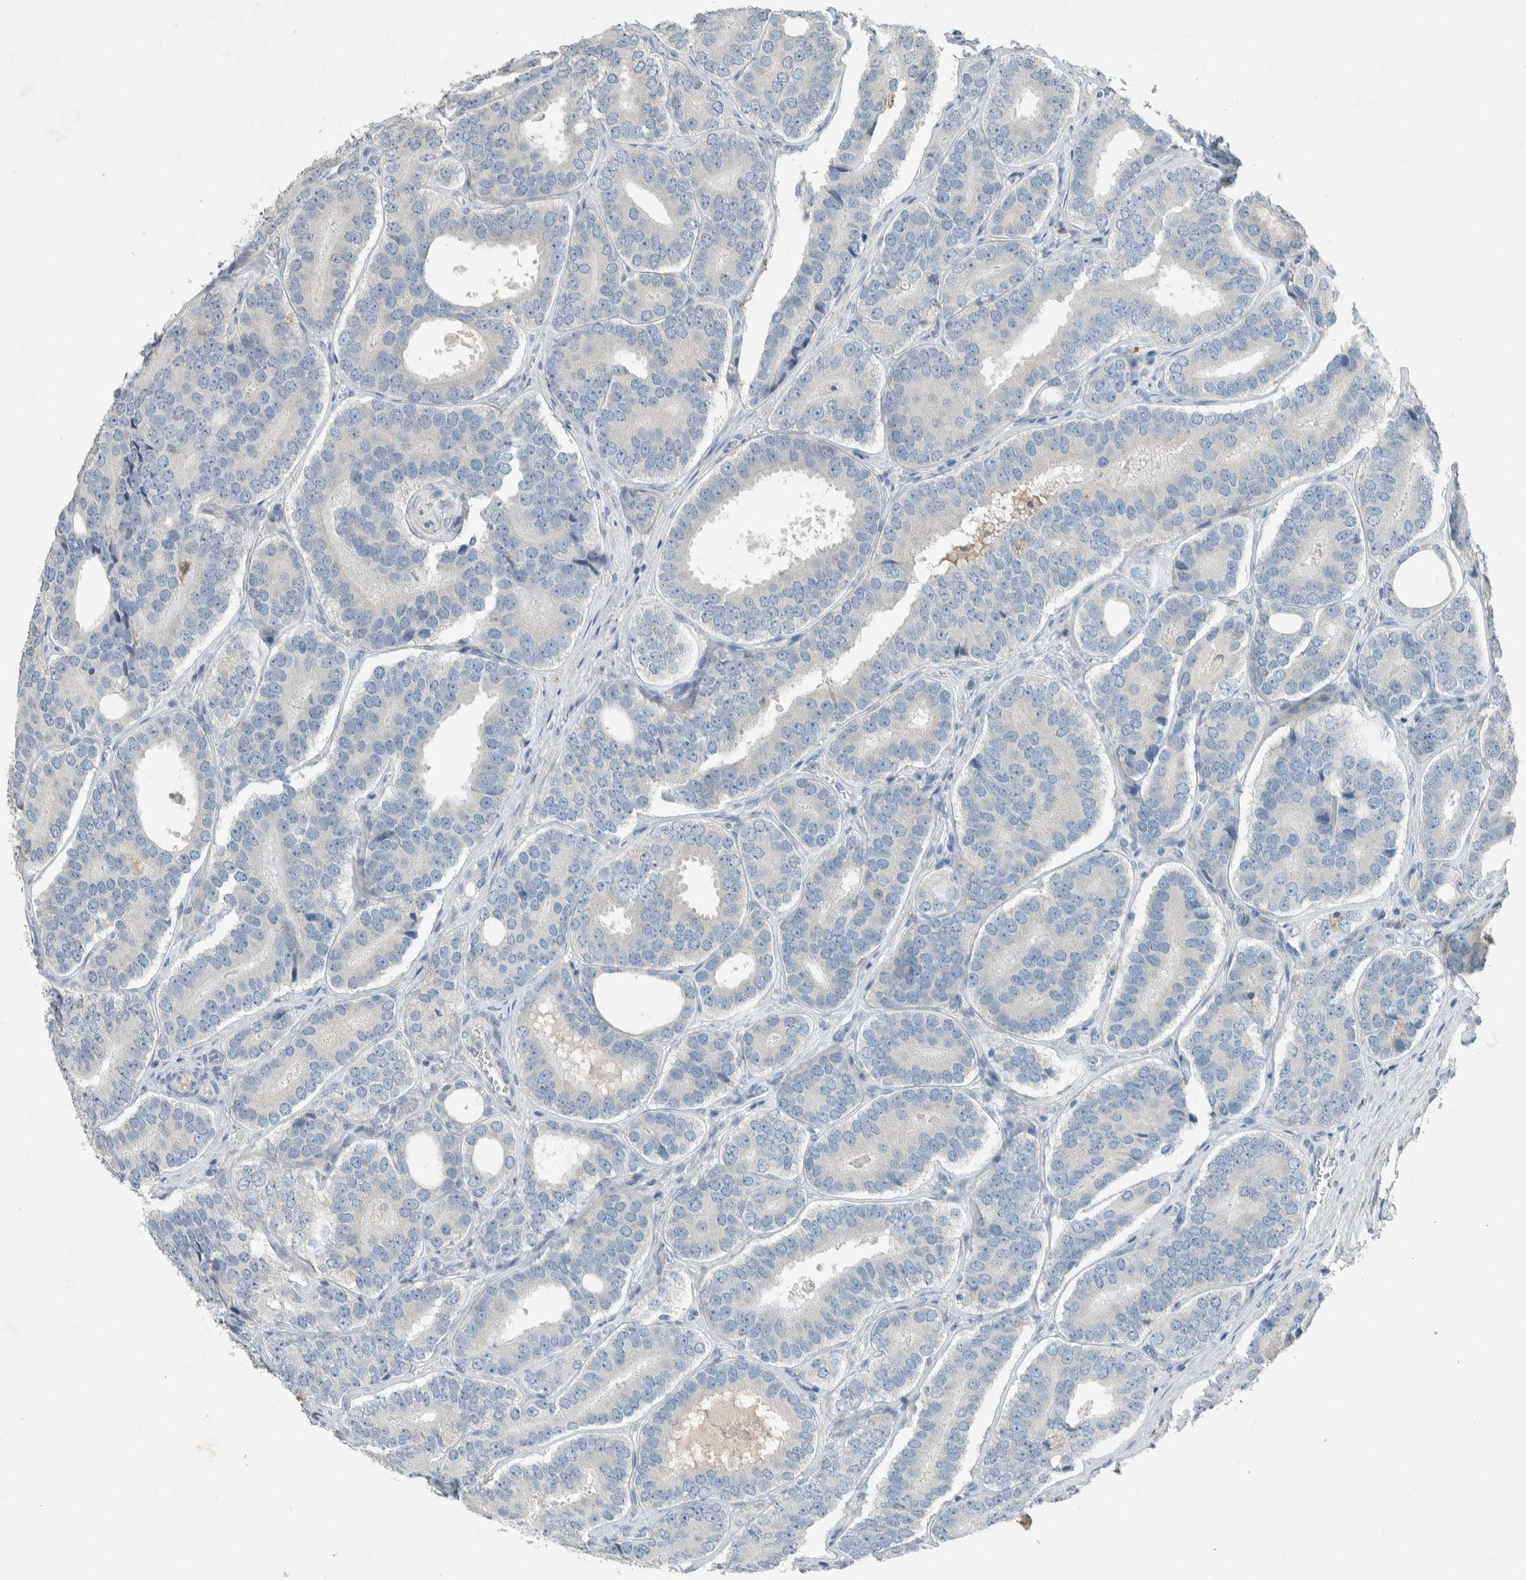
{"staining": {"intensity": "negative", "quantity": "none", "location": "none"}, "tissue": "prostate cancer", "cell_type": "Tumor cells", "image_type": "cancer", "snomed": [{"axis": "morphology", "description": "Adenocarcinoma, High grade"}, {"axis": "topography", "description": "Prostate"}], "caption": "Immunohistochemistry (IHC) of human prostate cancer shows no expression in tumor cells.", "gene": "CERCAM", "patient": {"sex": "male", "age": 56}}